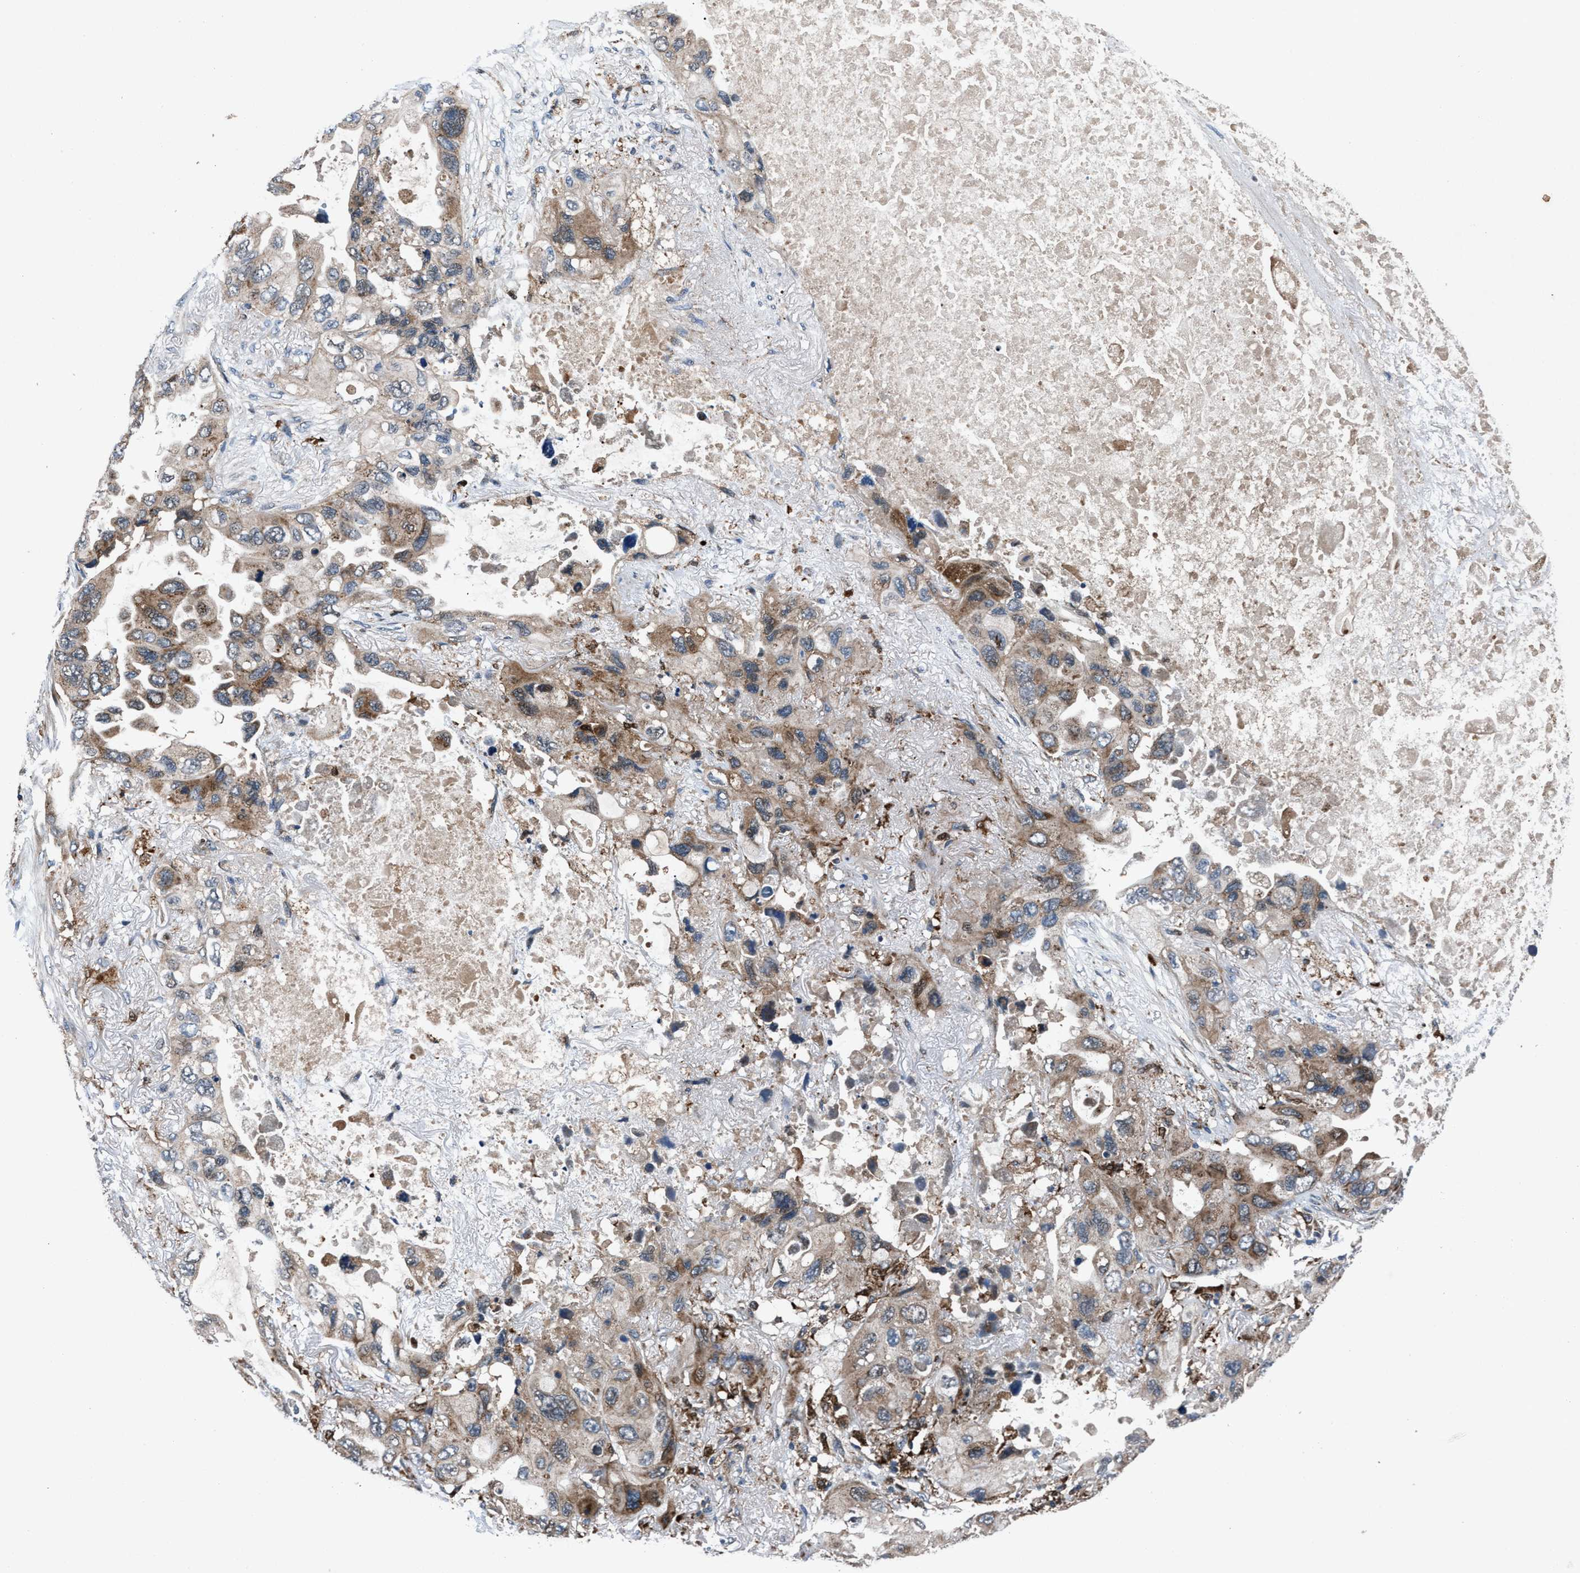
{"staining": {"intensity": "weak", "quantity": "25%-75%", "location": "cytoplasmic/membranous"}, "tissue": "lung cancer", "cell_type": "Tumor cells", "image_type": "cancer", "snomed": [{"axis": "morphology", "description": "Squamous cell carcinoma, NOS"}, {"axis": "topography", "description": "Lung"}], "caption": "The photomicrograph exhibits immunohistochemical staining of lung cancer. There is weak cytoplasmic/membranous staining is seen in approximately 25%-75% of tumor cells.", "gene": "FAM221A", "patient": {"sex": "female", "age": 73}}